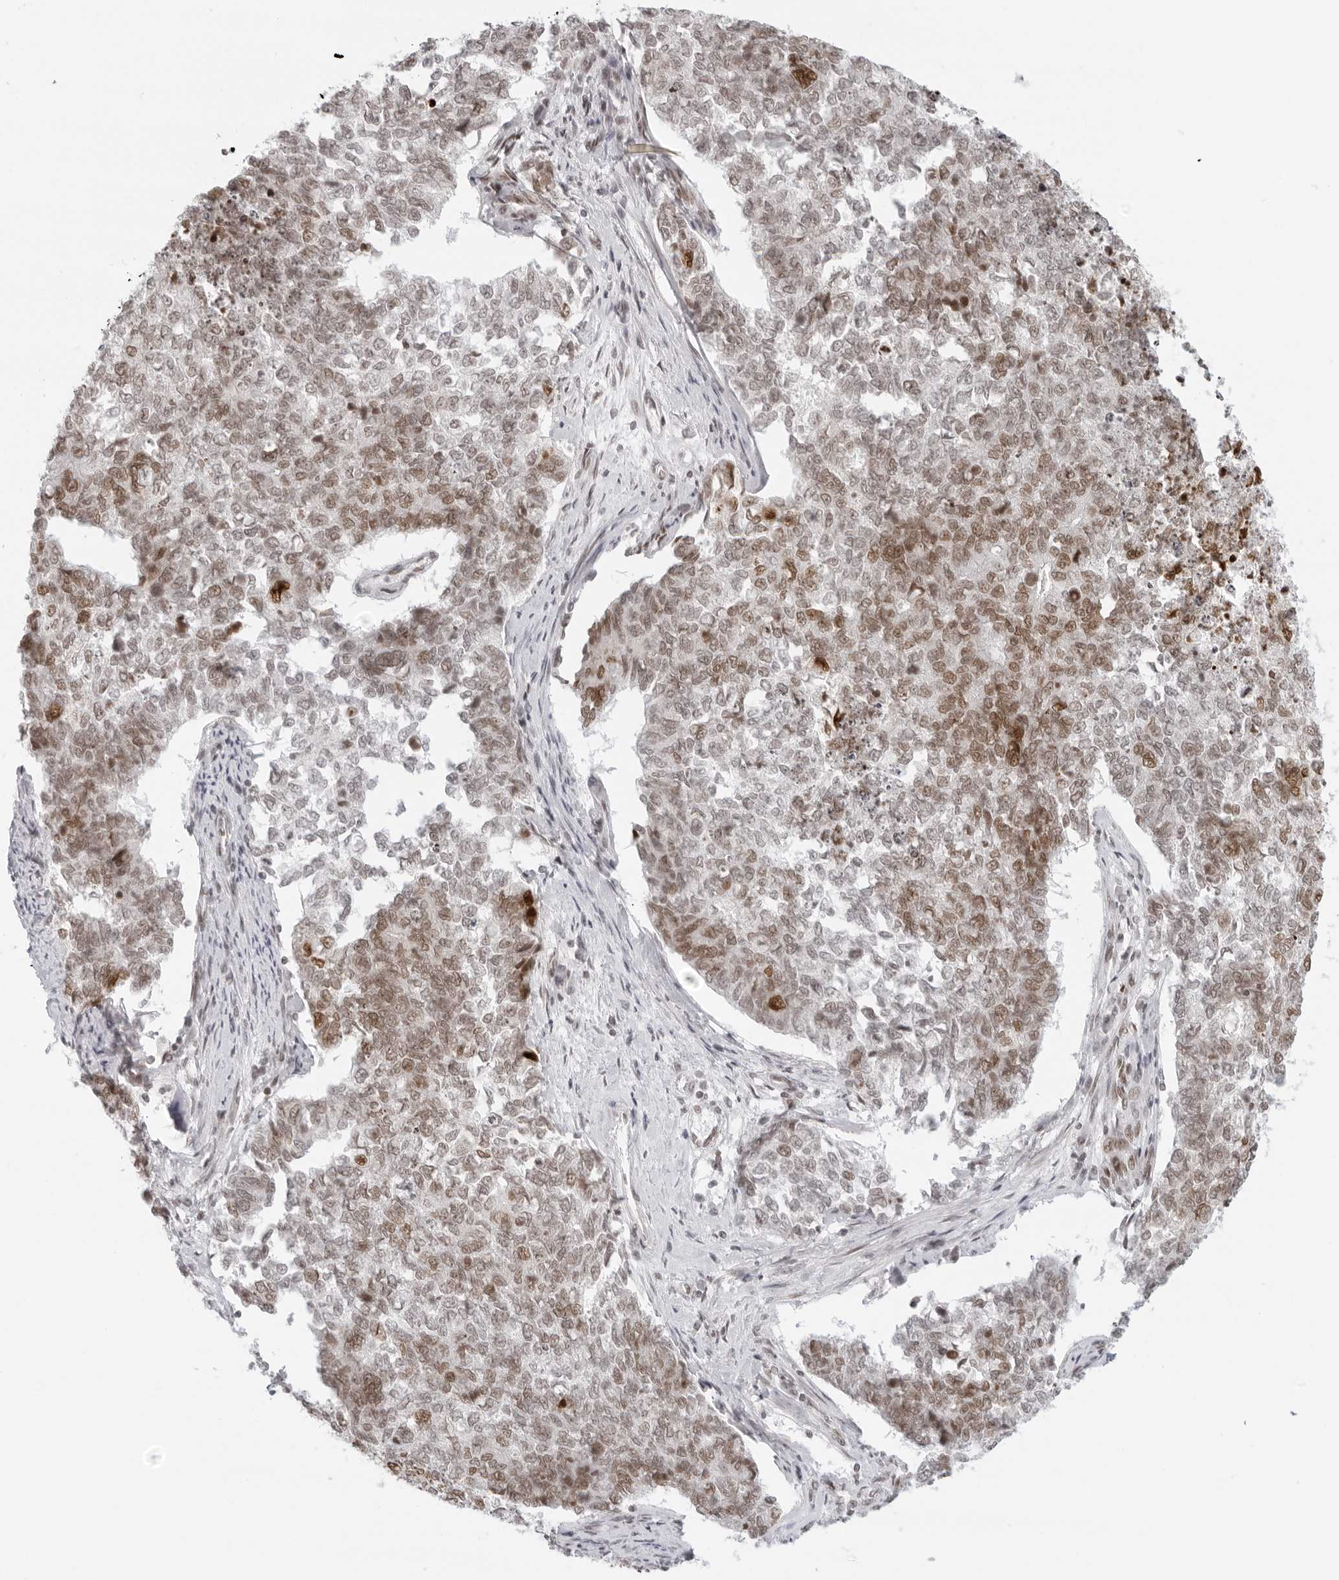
{"staining": {"intensity": "moderate", "quantity": "25%-75%", "location": "nuclear"}, "tissue": "cervical cancer", "cell_type": "Tumor cells", "image_type": "cancer", "snomed": [{"axis": "morphology", "description": "Squamous cell carcinoma, NOS"}, {"axis": "topography", "description": "Cervix"}], "caption": "Tumor cells exhibit moderate nuclear expression in about 25%-75% of cells in cervical cancer.", "gene": "RCC1", "patient": {"sex": "female", "age": 63}}